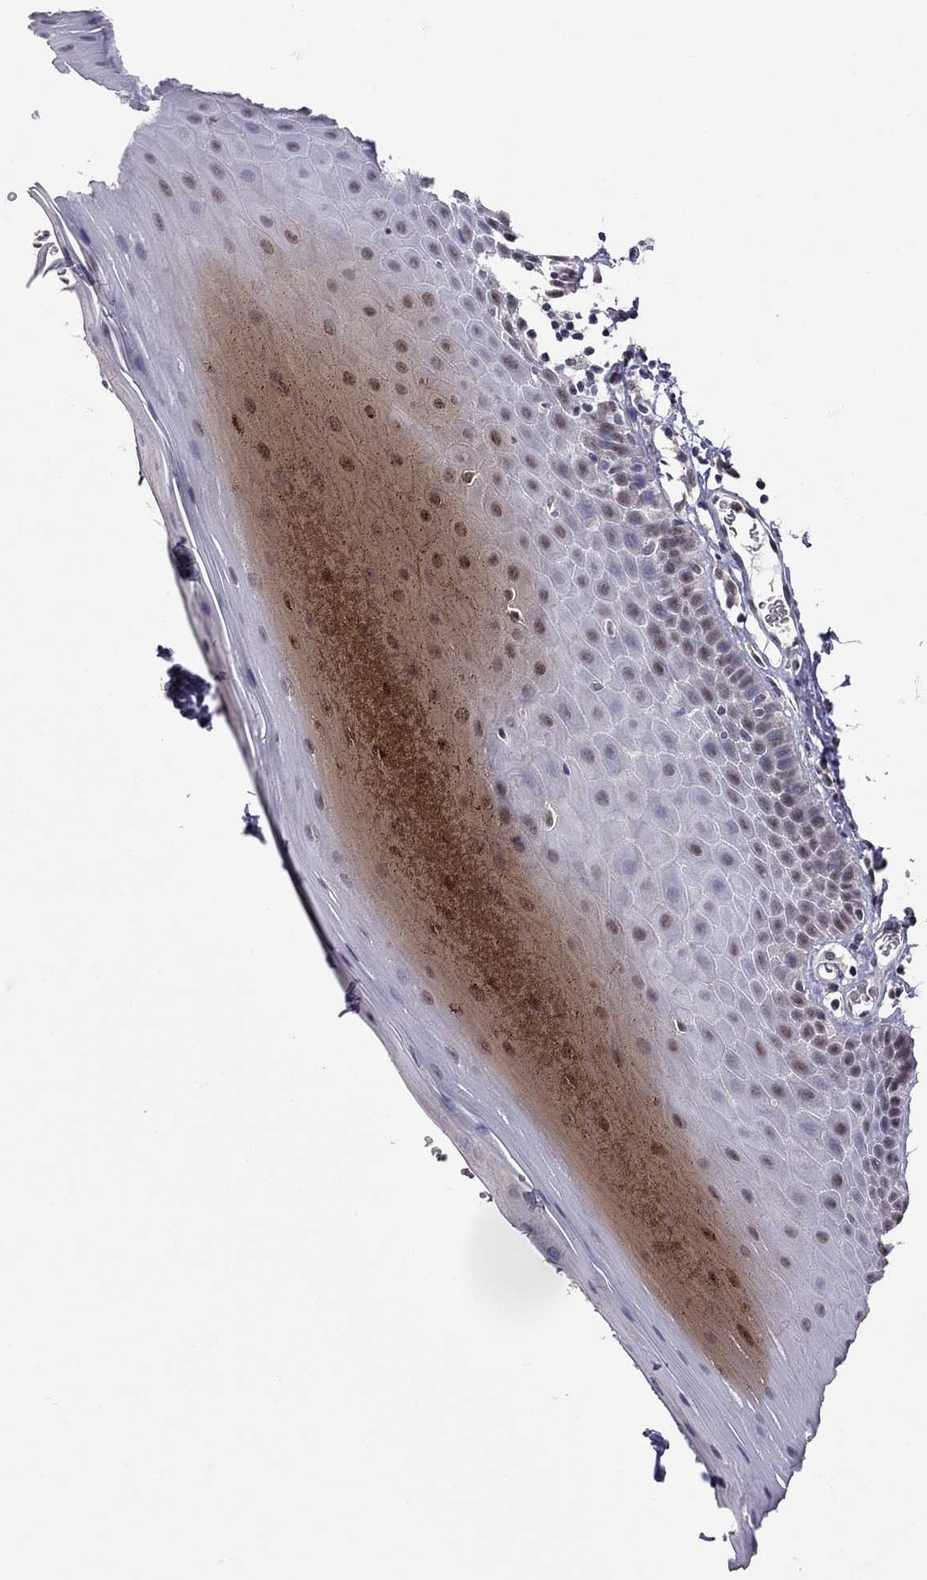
{"staining": {"intensity": "negative", "quantity": "none", "location": "none"}, "tissue": "oral mucosa", "cell_type": "Squamous epithelial cells", "image_type": "normal", "snomed": [{"axis": "morphology", "description": "Normal tissue, NOS"}, {"axis": "topography", "description": "Oral tissue"}], "caption": "Immunohistochemistry (IHC) image of unremarkable oral mucosa stained for a protein (brown), which reveals no staining in squamous epithelial cells.", "gene": "LRRC39", "patient": {"sex": "male", "age": 81}}